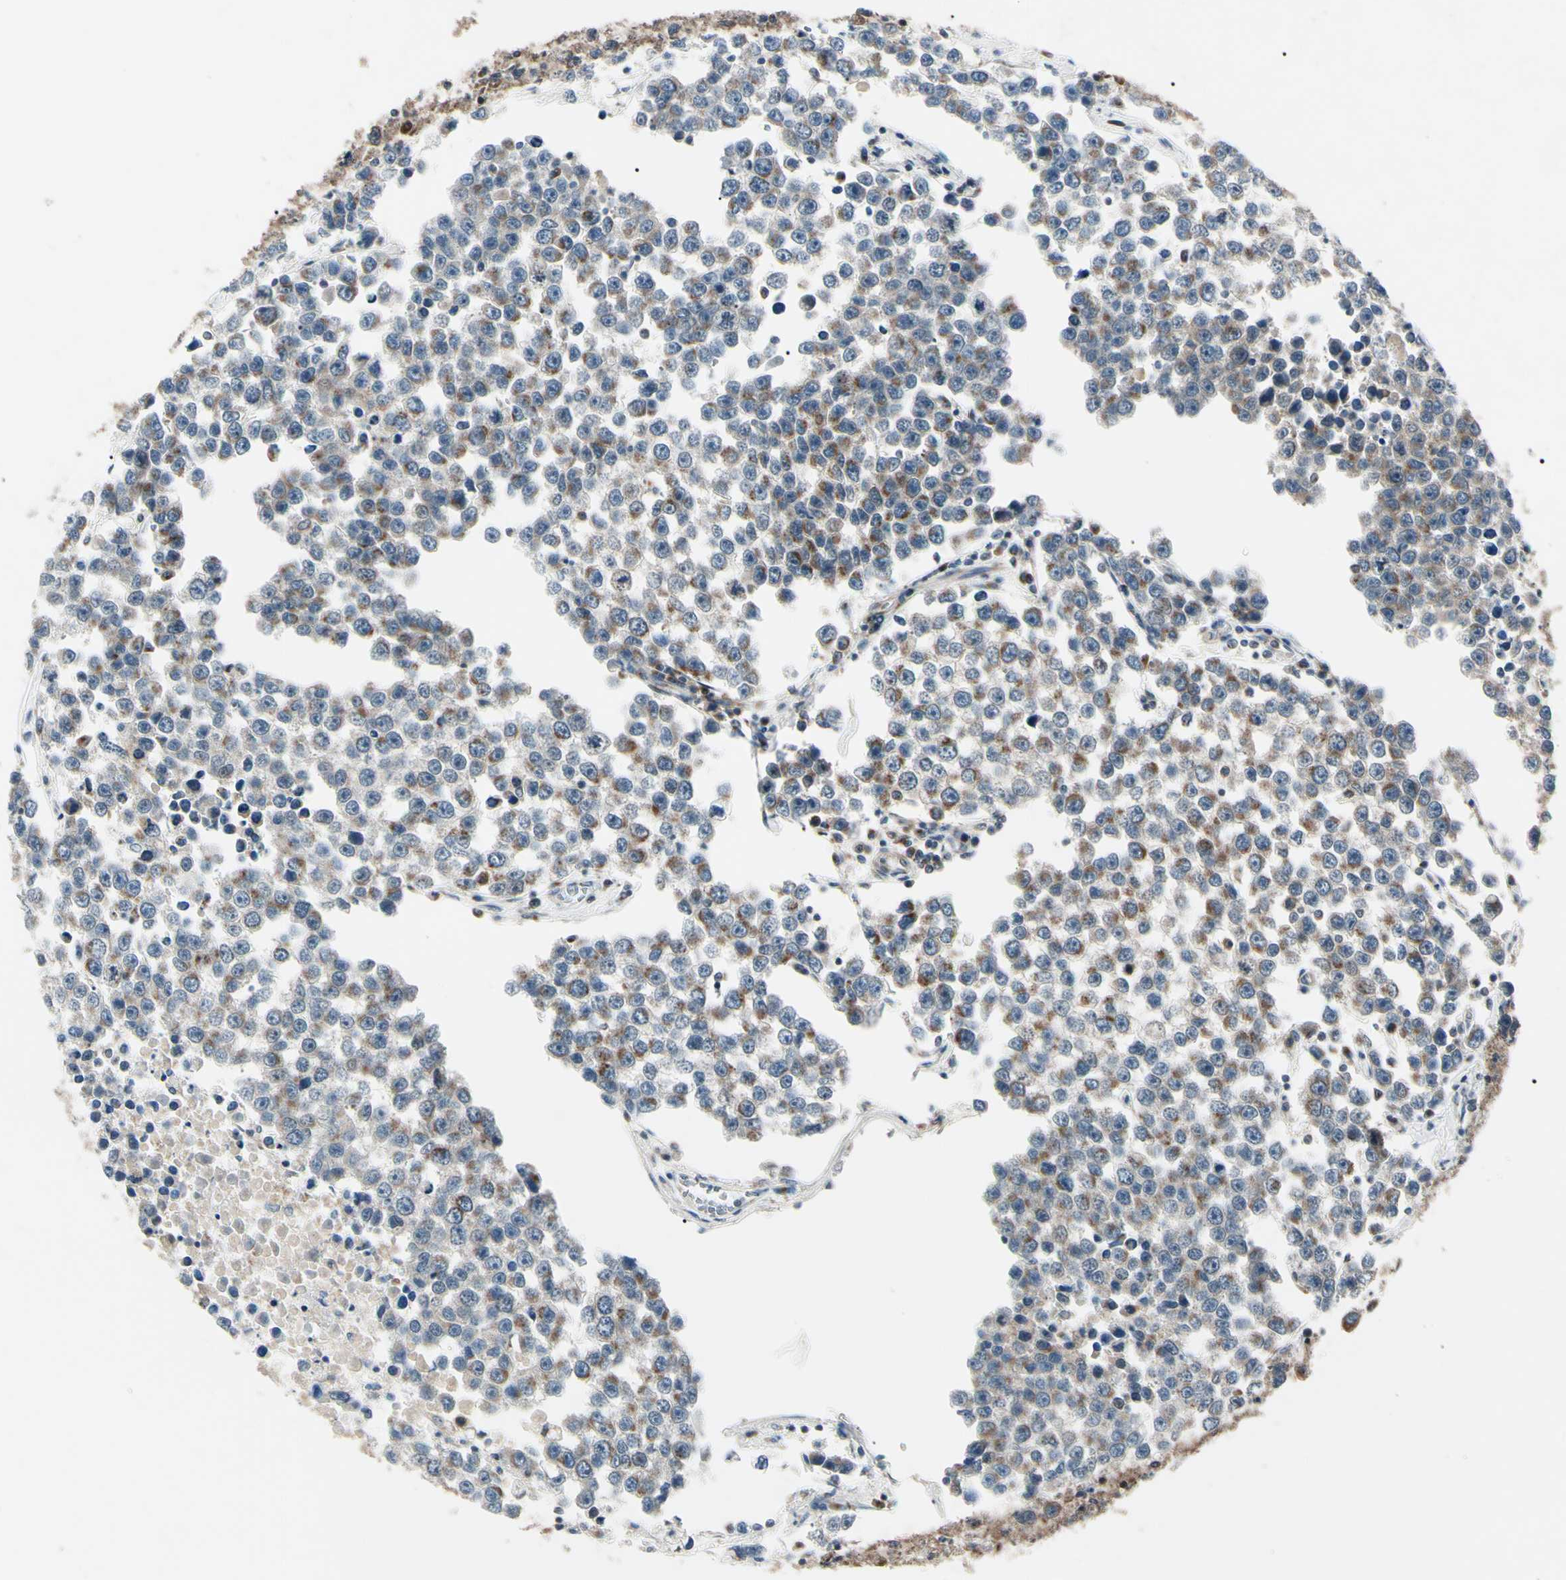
{"staining": {"intensity": "moderate", "quantity": "25%-75%", "location": "cytoplasmic/membranous"}, "tissue": "testis cancer", "cell_type": "Tumor cells", "image_type": "cancer", "snomed": [{"axis": "morphology", "description": "Seminoma, NOS"}, {"axis": "morphology", "description": "Carcinoma, Embryonal, NOS"}, {"axis": "topography", "description": "Testis"}], "caption": "Testis cancer (seminoma) stained with a brown dye exhibits moderate cytoplasmic/membranous positive positivity in approximately 25%-75% of tumor cells.", "gene": "MAPRE1", "patient": {"sex": "male", "age": 52}}